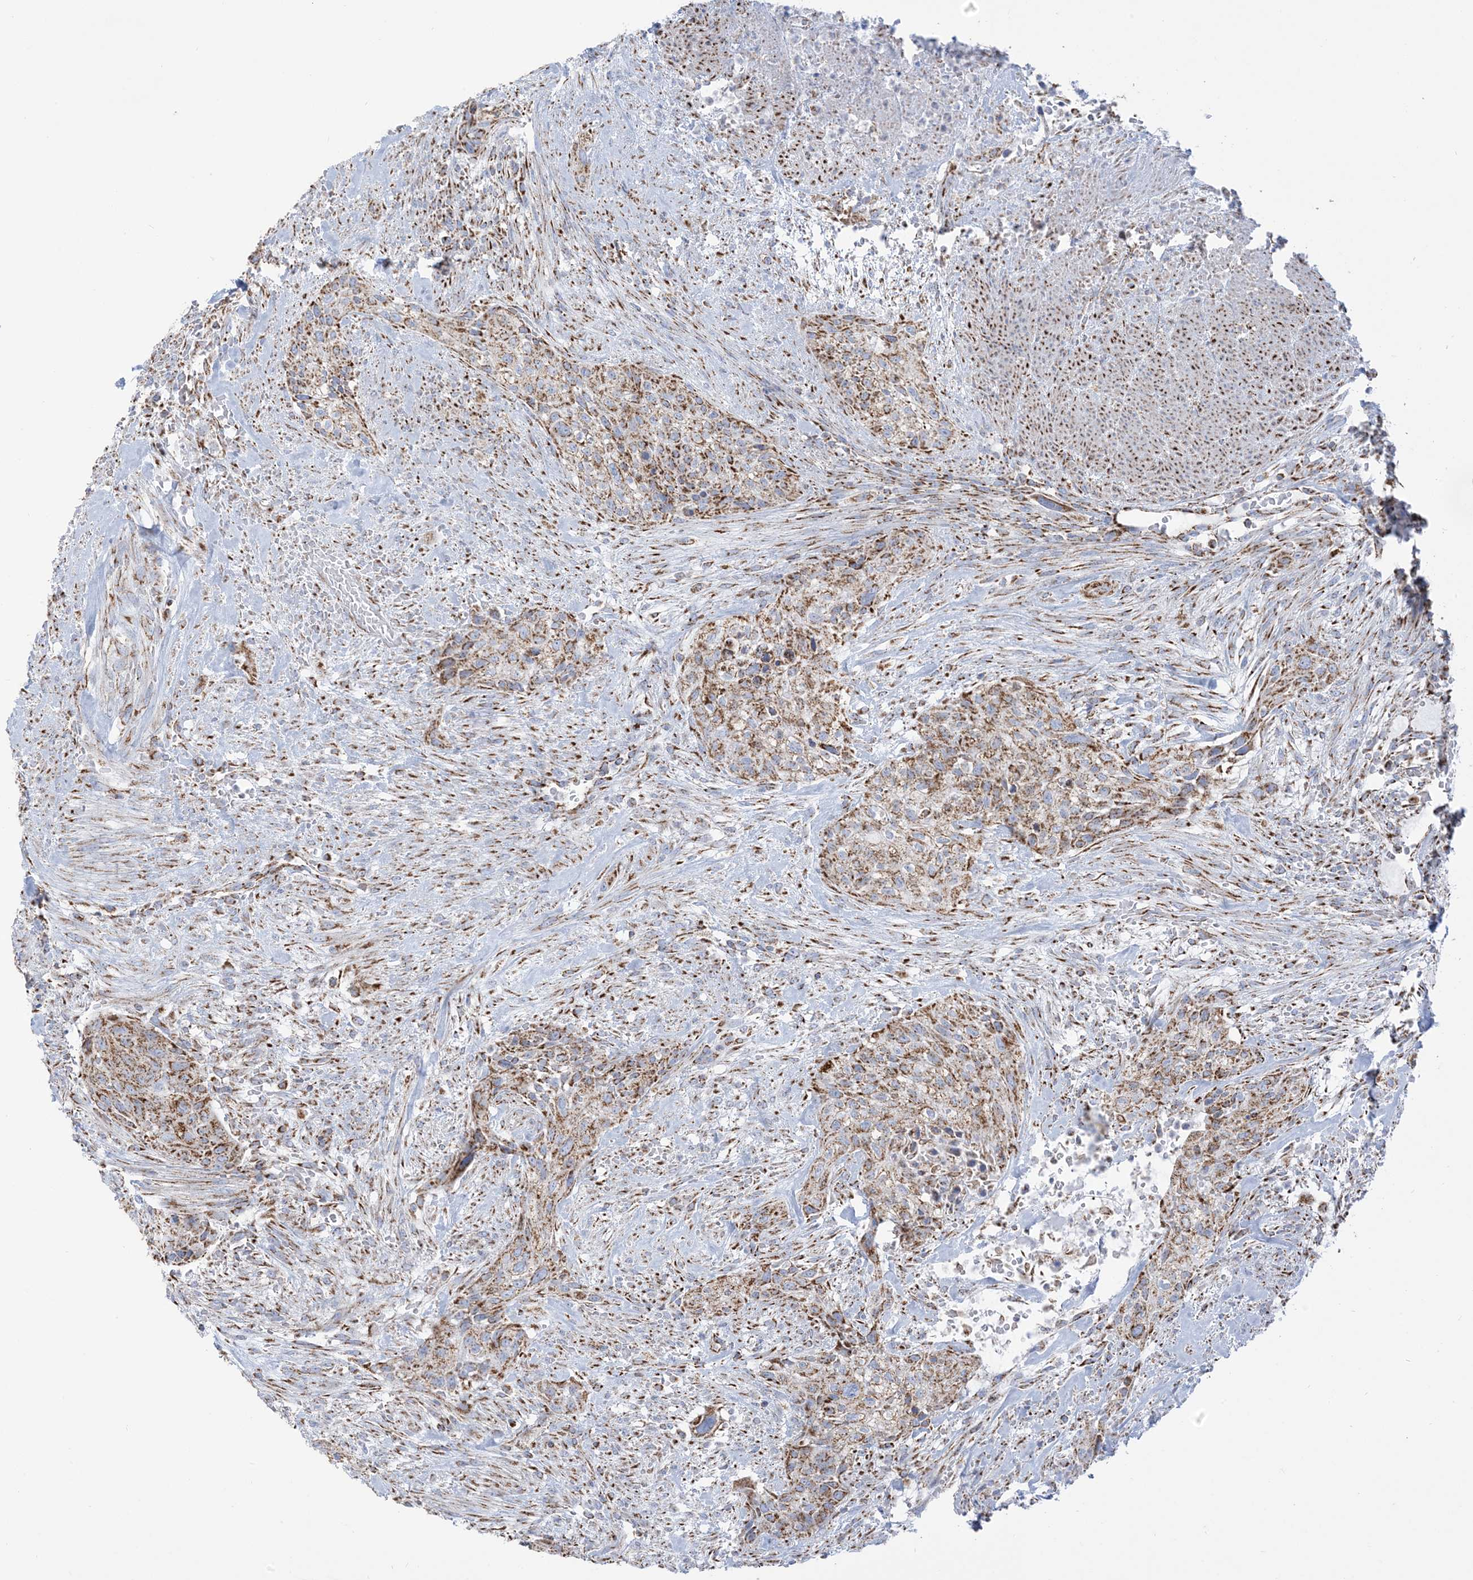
{"staining": {"intensity": "moderate", "quantity": ">75%", "location": "cytoplasmic/membranous"}, "tissue": "urothelial cancer", "cell_type": "Tumor cells", "image_type": "cancer", "snomed": [{"axis": "morphology", "description": "Urothelial carcinoma, High grade"}, {"axis": "topography", "description": "Urinary bladder"}], "caption": "Protein analysis of urothelial carcinoma (high-grade) tissue displays moderate cytoplasmic/membranous expression in about >75% of tumor cells.", "gene": "SAMM50", "patient": {"sex": "male", "age": 35}}